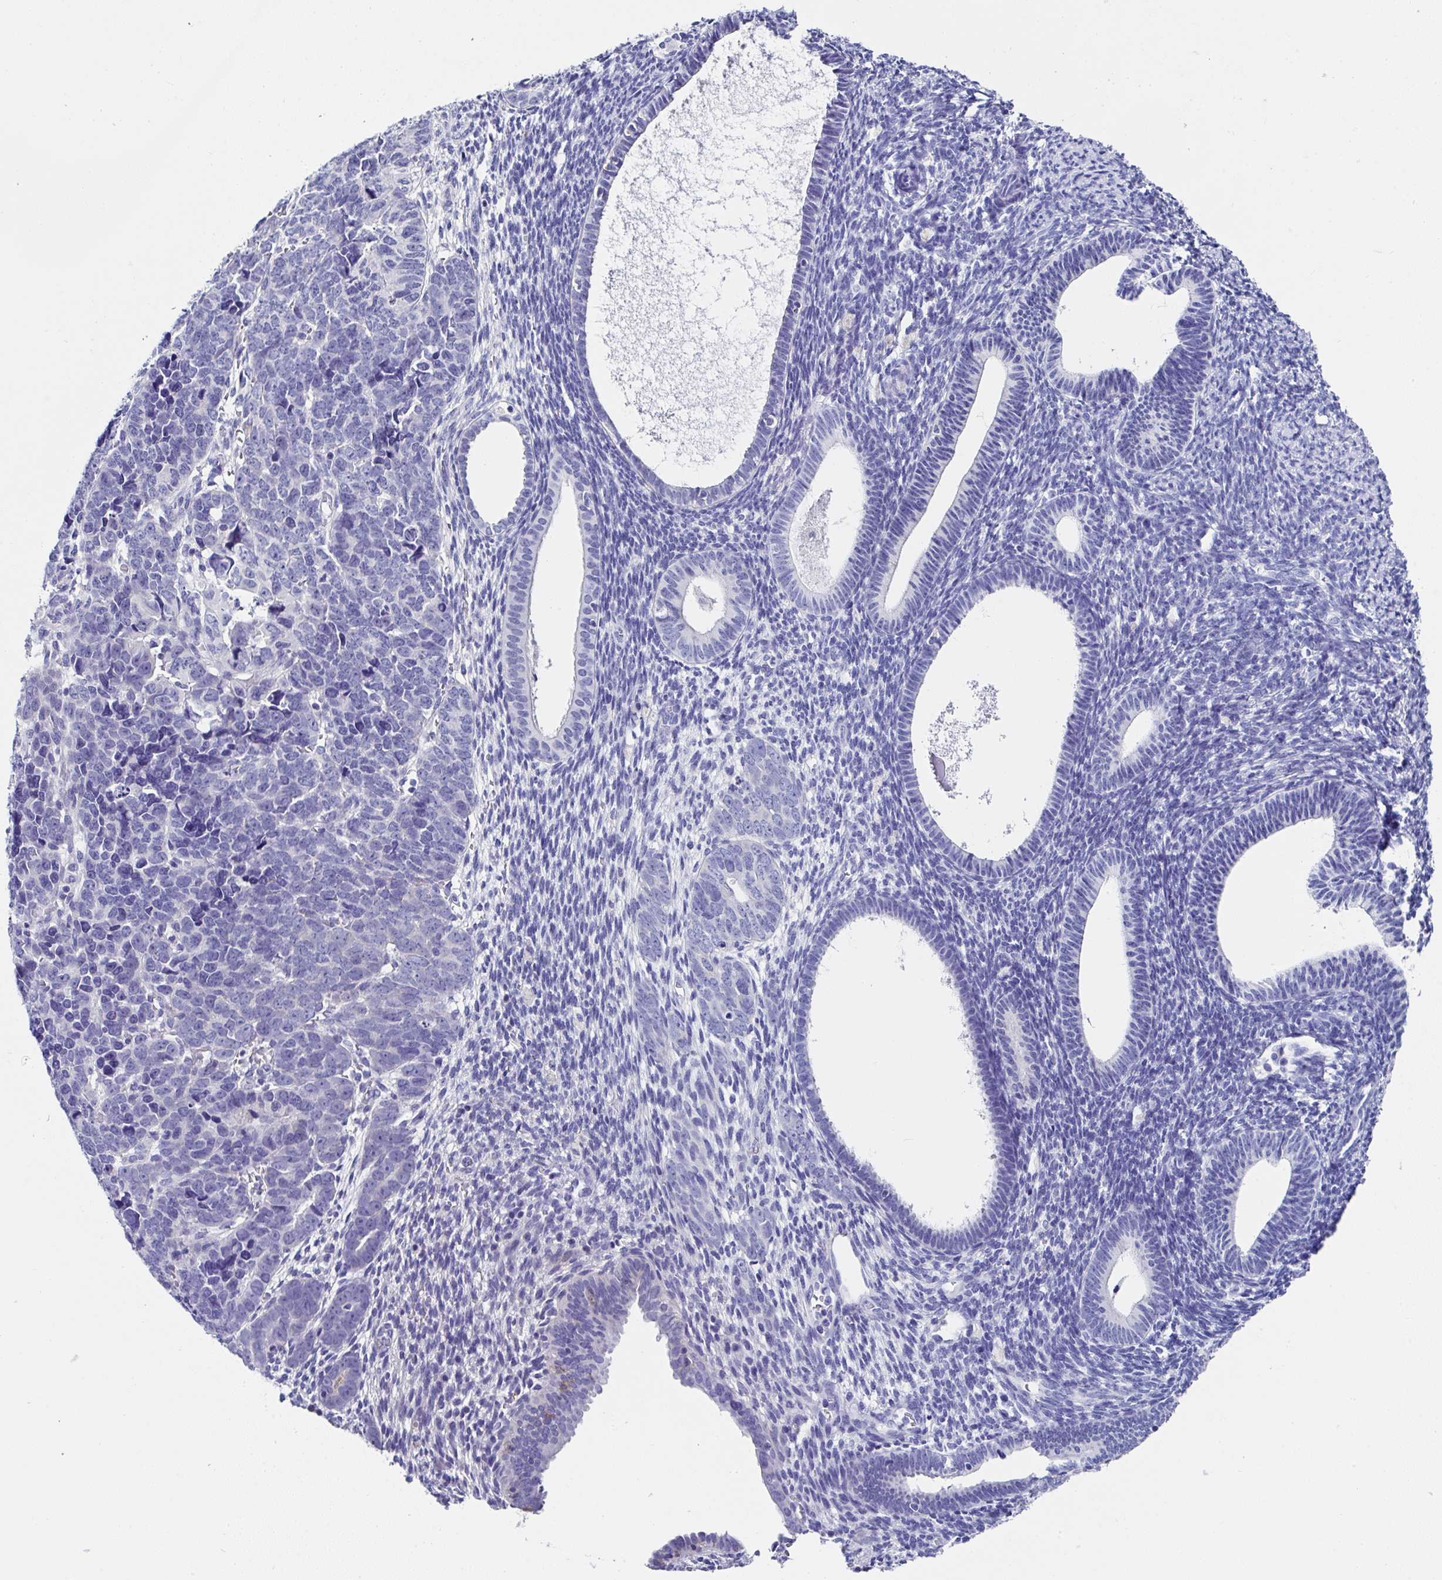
{"staining": {"intensity": "negative", "quantity": "none", "location": "none"}, "tissue": "endometrial cancer", "cell_type": "Tumor cells", "image_type": "cancer", "snomed": [{"axis": "morphology", "description": "Adenocarcinoma, NOS"}, {"axis": "topography", "description": "Endometrium"}], "caption": "High power microscopy image of an IHC image of endometrial adenocarcinoma, revealing no significant positivity in tumor cells.", "gene": "UGT3A1", "patient": {"sex": "female", "age": 82}}